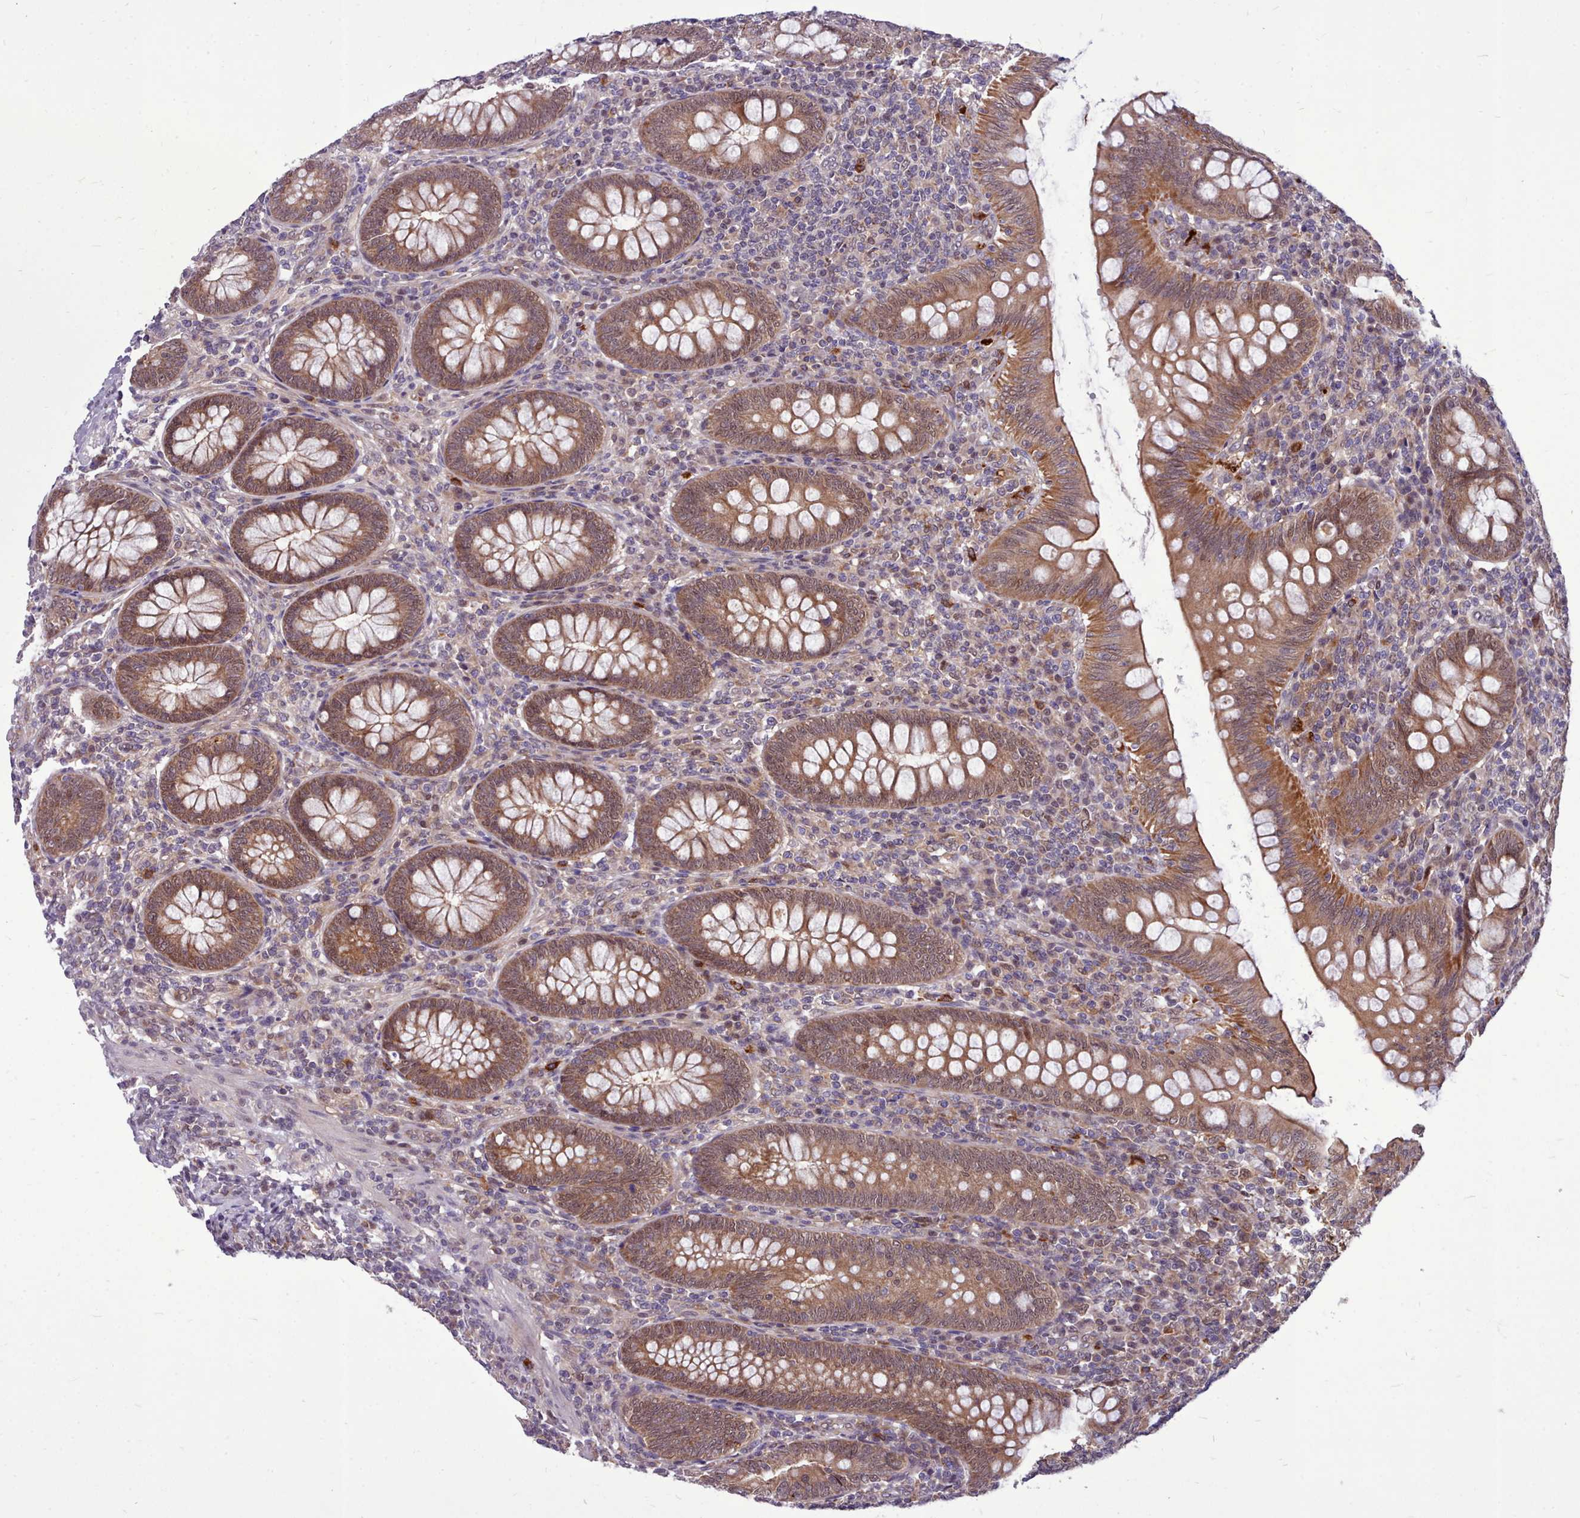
{"staining": {"intensity": "moderate", "quantity": ">75%", "location": "cytoplasmic/membranous,nuclear"}, "tissue": "appendix", "cell_type": "Glandular cells", "image_type": "normal", "snomed": [{"axis": "morphology", "description": "Normal tissue, NOS"}, {"axis": "topography", "description": "Appendix"}], "caption": "Brown immunohistochemical staining in normal appendix demonstrates moderate cytoplasmic/membranous,nuclear expression in approximately >75% of glandular cells. The protein of interest is shown in brown color, while the nuclei are stained blue.", "gene": "AHCY", "patient": {"sex": "male", "age": 14}}